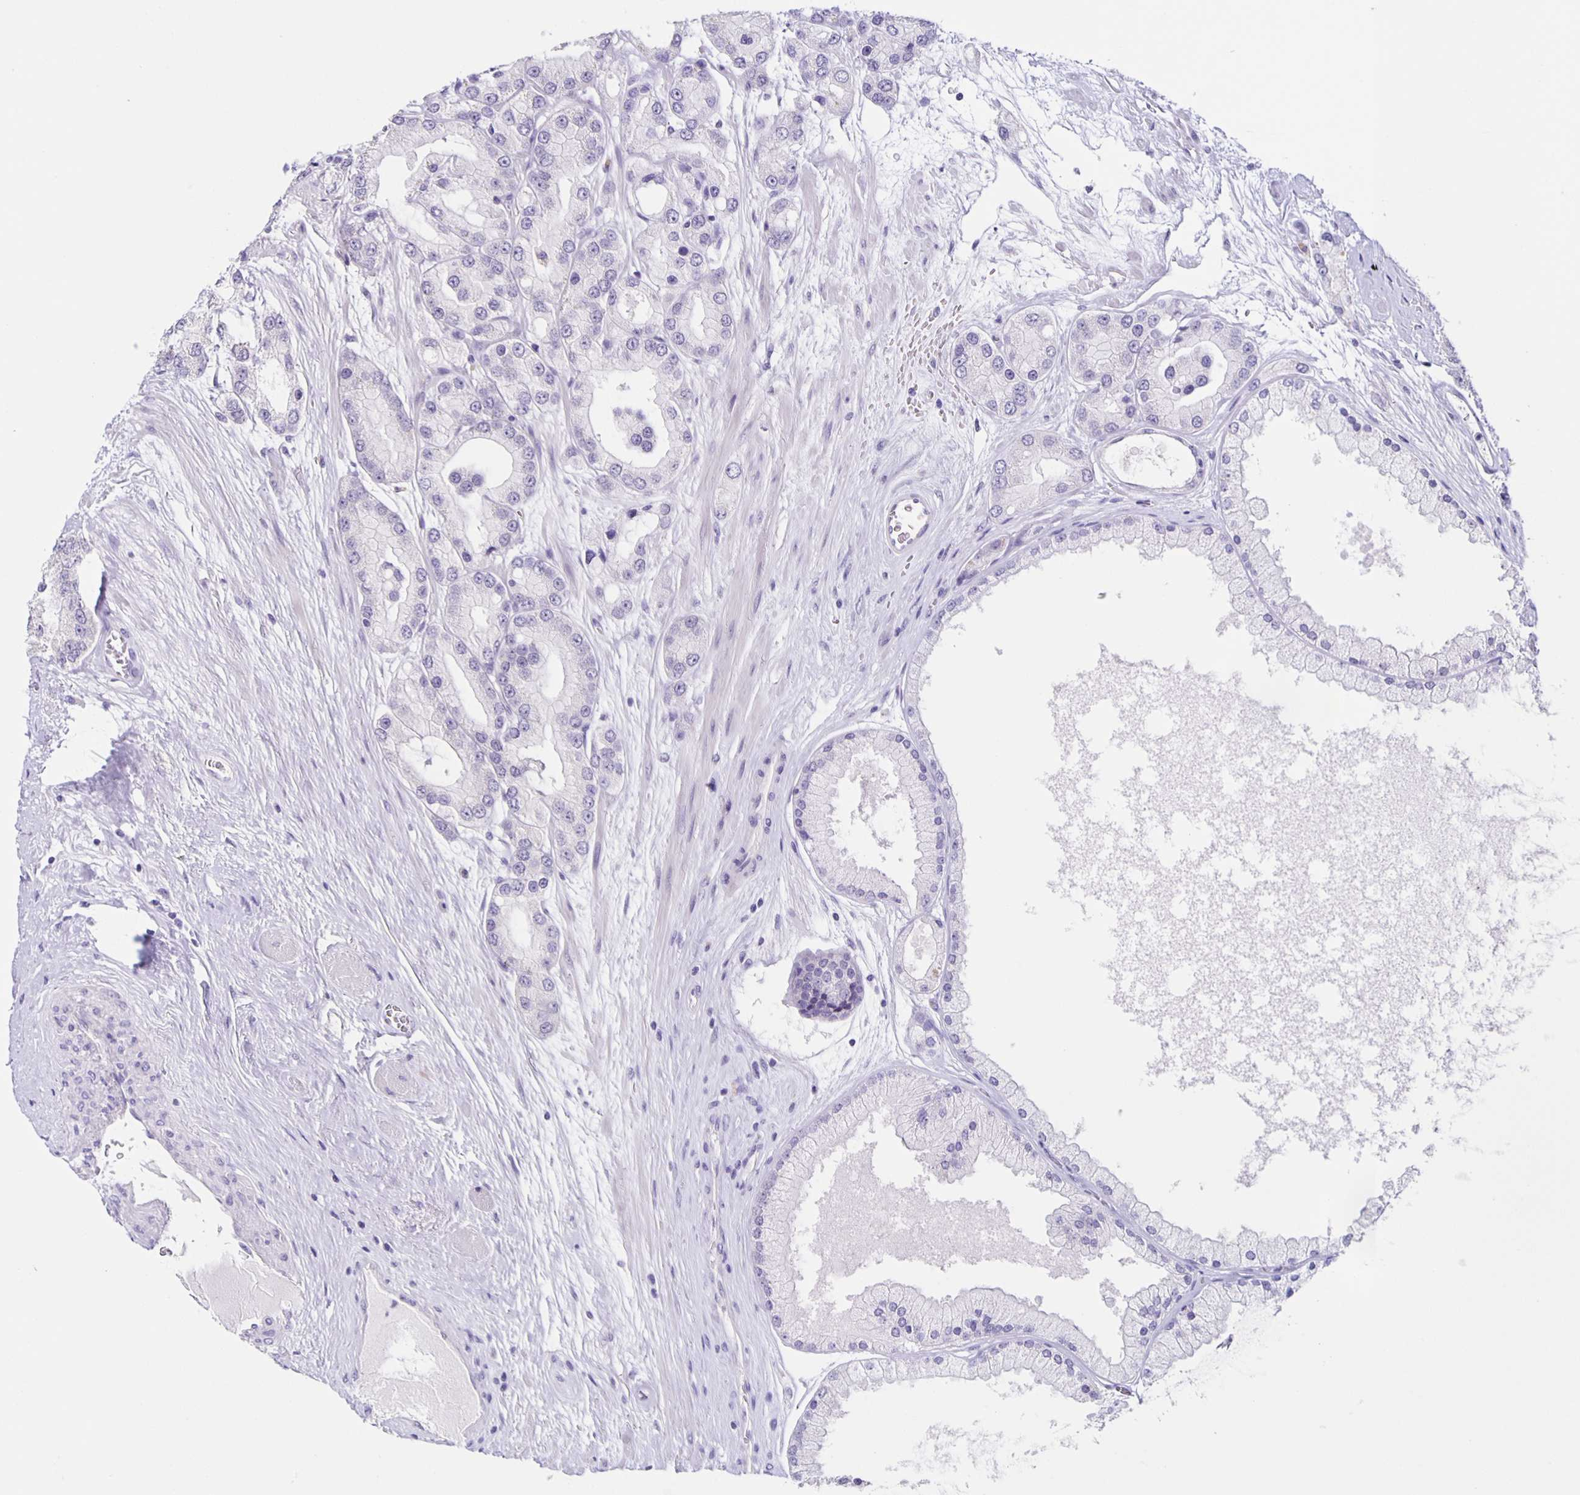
{"staining": {"intensity": "negative", "quantity": "none", "location": "none"}, "tissue": "prostate cancer", "cell_type": "Tumor cells", "image_type": "cancer", "snomed": [{"axis": "morphology", "description": "Adenocarcinoma, High grade"}, {"axis": "topography", "description": "Prostate"}], "caption": "This is a micrograph of immunohistochemistry (IHC) staining of prostate high-grade adenocarcinoma, which shows no positivity in tumor cells.", "gene": "SLC12A3", "patient": {"sex": "male", "age": 67}}